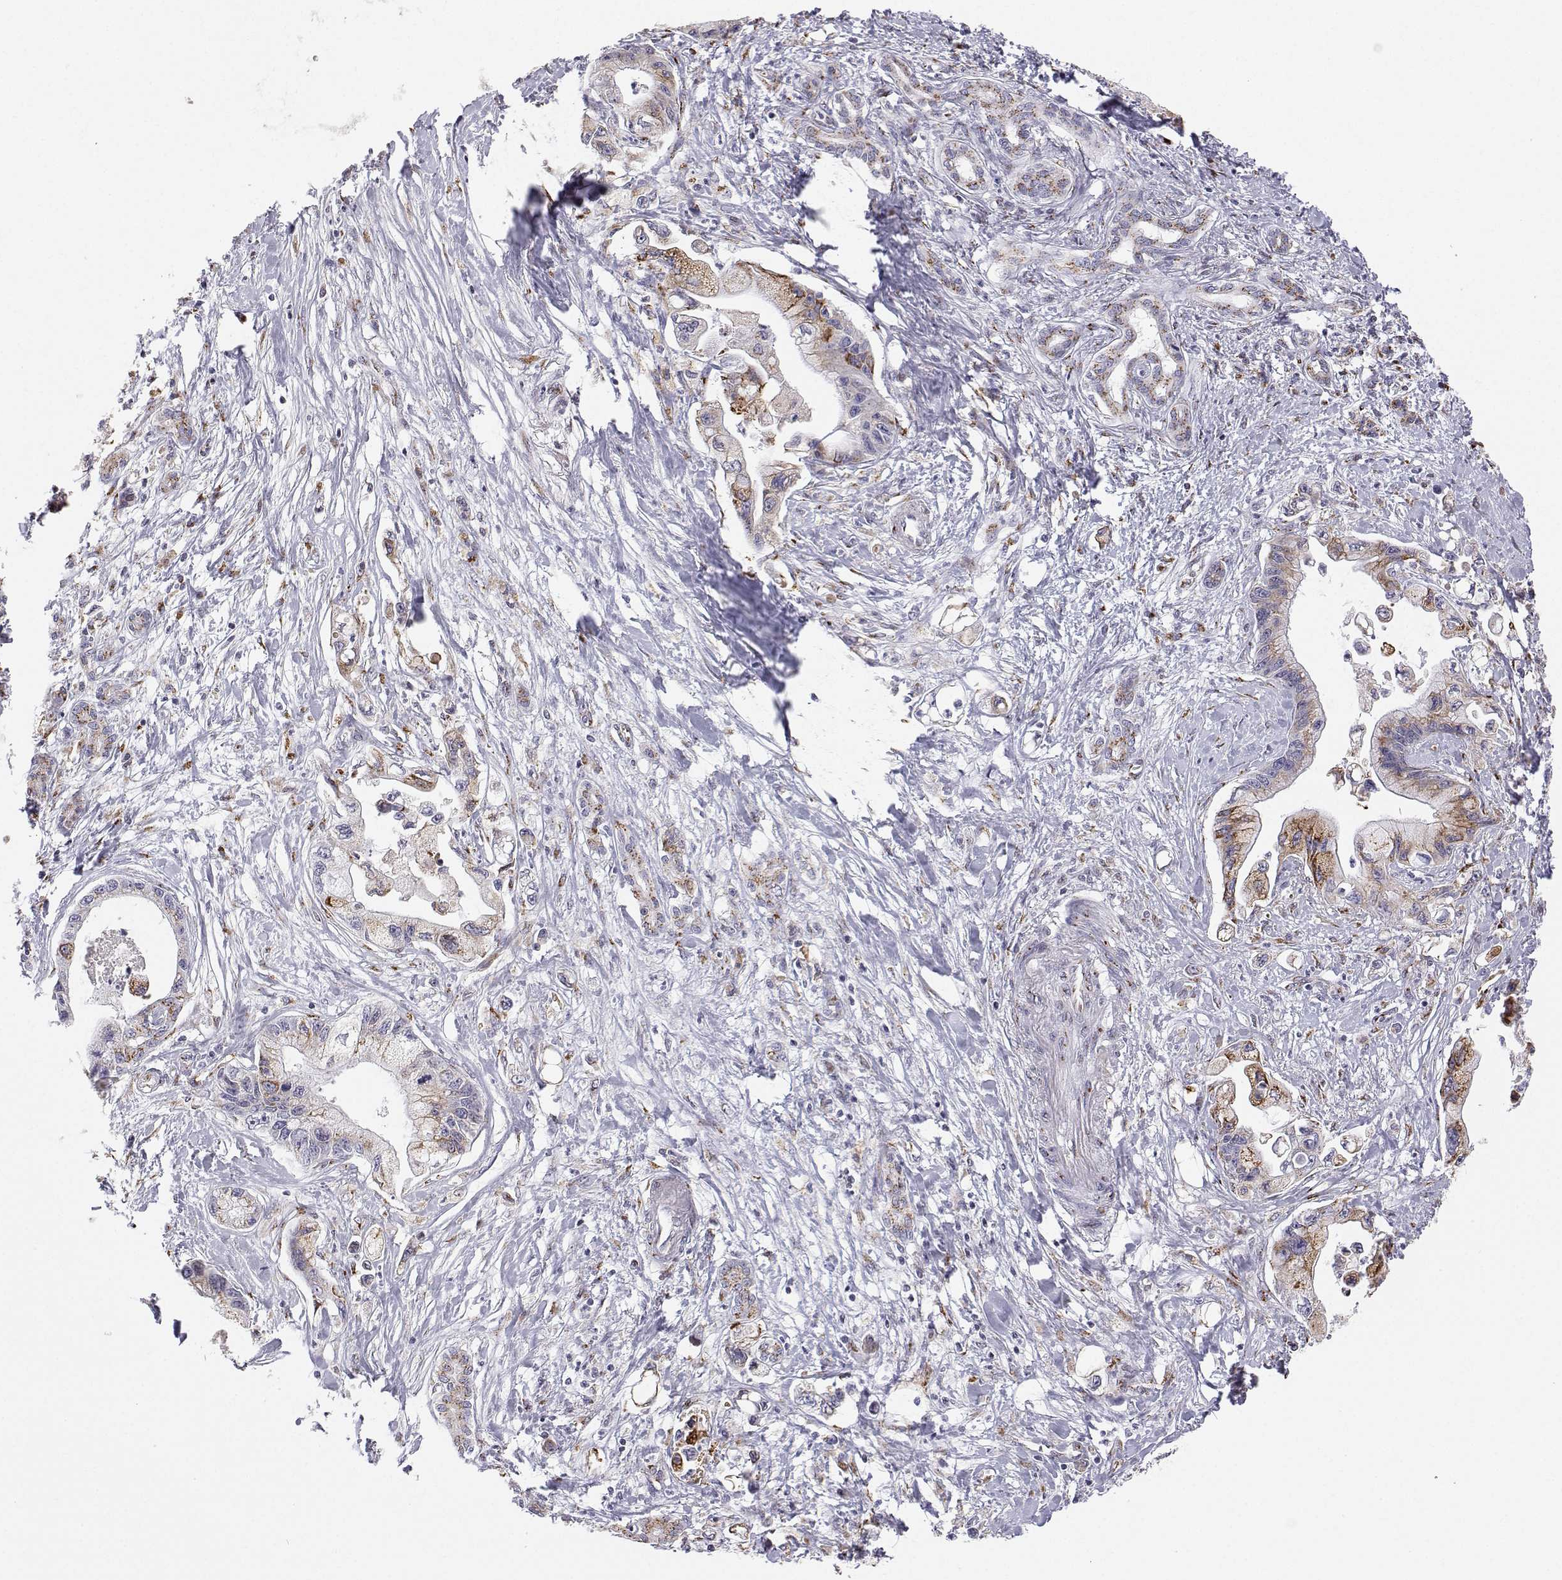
{"staining": {"intensity": "moderate", "quantity": "<25%", "location": "cytoplasmic/membranous"}, "tissue": "pancreatic cancer", "cell_type": "Tumor cells", "image_type": "cancer", "snomed": [{"axis": "morphology", "description": "Adenocarcinoma, NOS"}, {"axis": "topography", "description": "Pancreas"}], "caption": "An image of pancreatic cancer (adenocarcinoma) stained for a protein demonstrates moderate cytoplasmic/membranous brown staining in tumor cells. (DAB IHC, brown staining for protein, blue staining for nuclei).", "gene": "STARD13", "patient": {"sex": "male", "age": 61}}